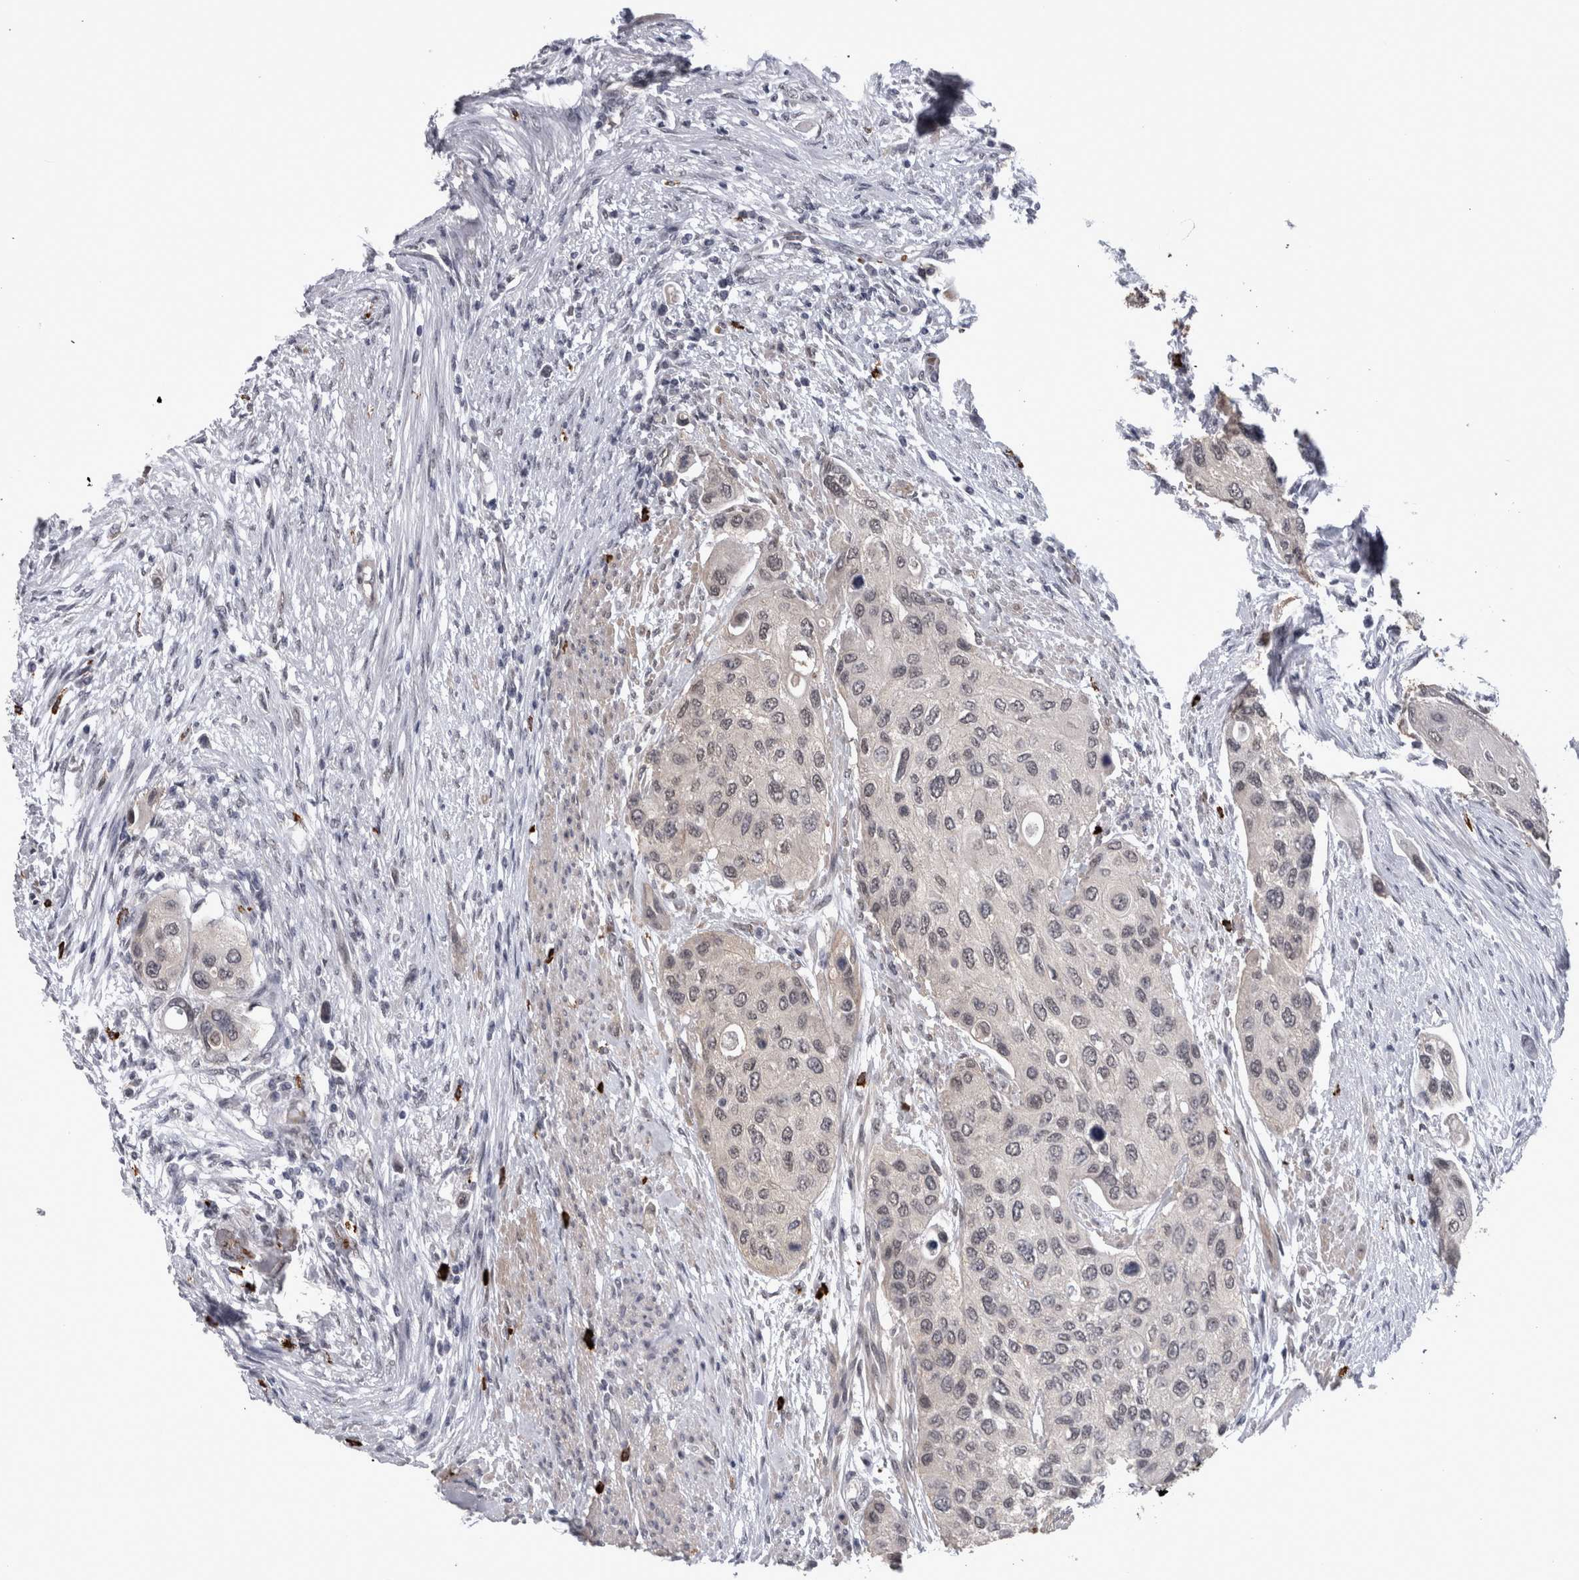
{"staining": {"intensity": "weak", "quantity": ">75%", "location": "nuclear"}, "tissue": "urothelial cancer", "cell_type": "Tumor cells", "image_type": "cancer", "snomed": [{"axis": "morphology", "description": "Urothelial carcinoma, High grade"}, {"axis": "topography", "description": "Urinary bladder"}], "caption": "A histopathology image of human urothelial carcinoma (high-grade) stained for a protein exhibits weak nuclear brown staining in tumor cells.", "gene": "PEBP4", "patient": {"sex": "female", "age": 56}}